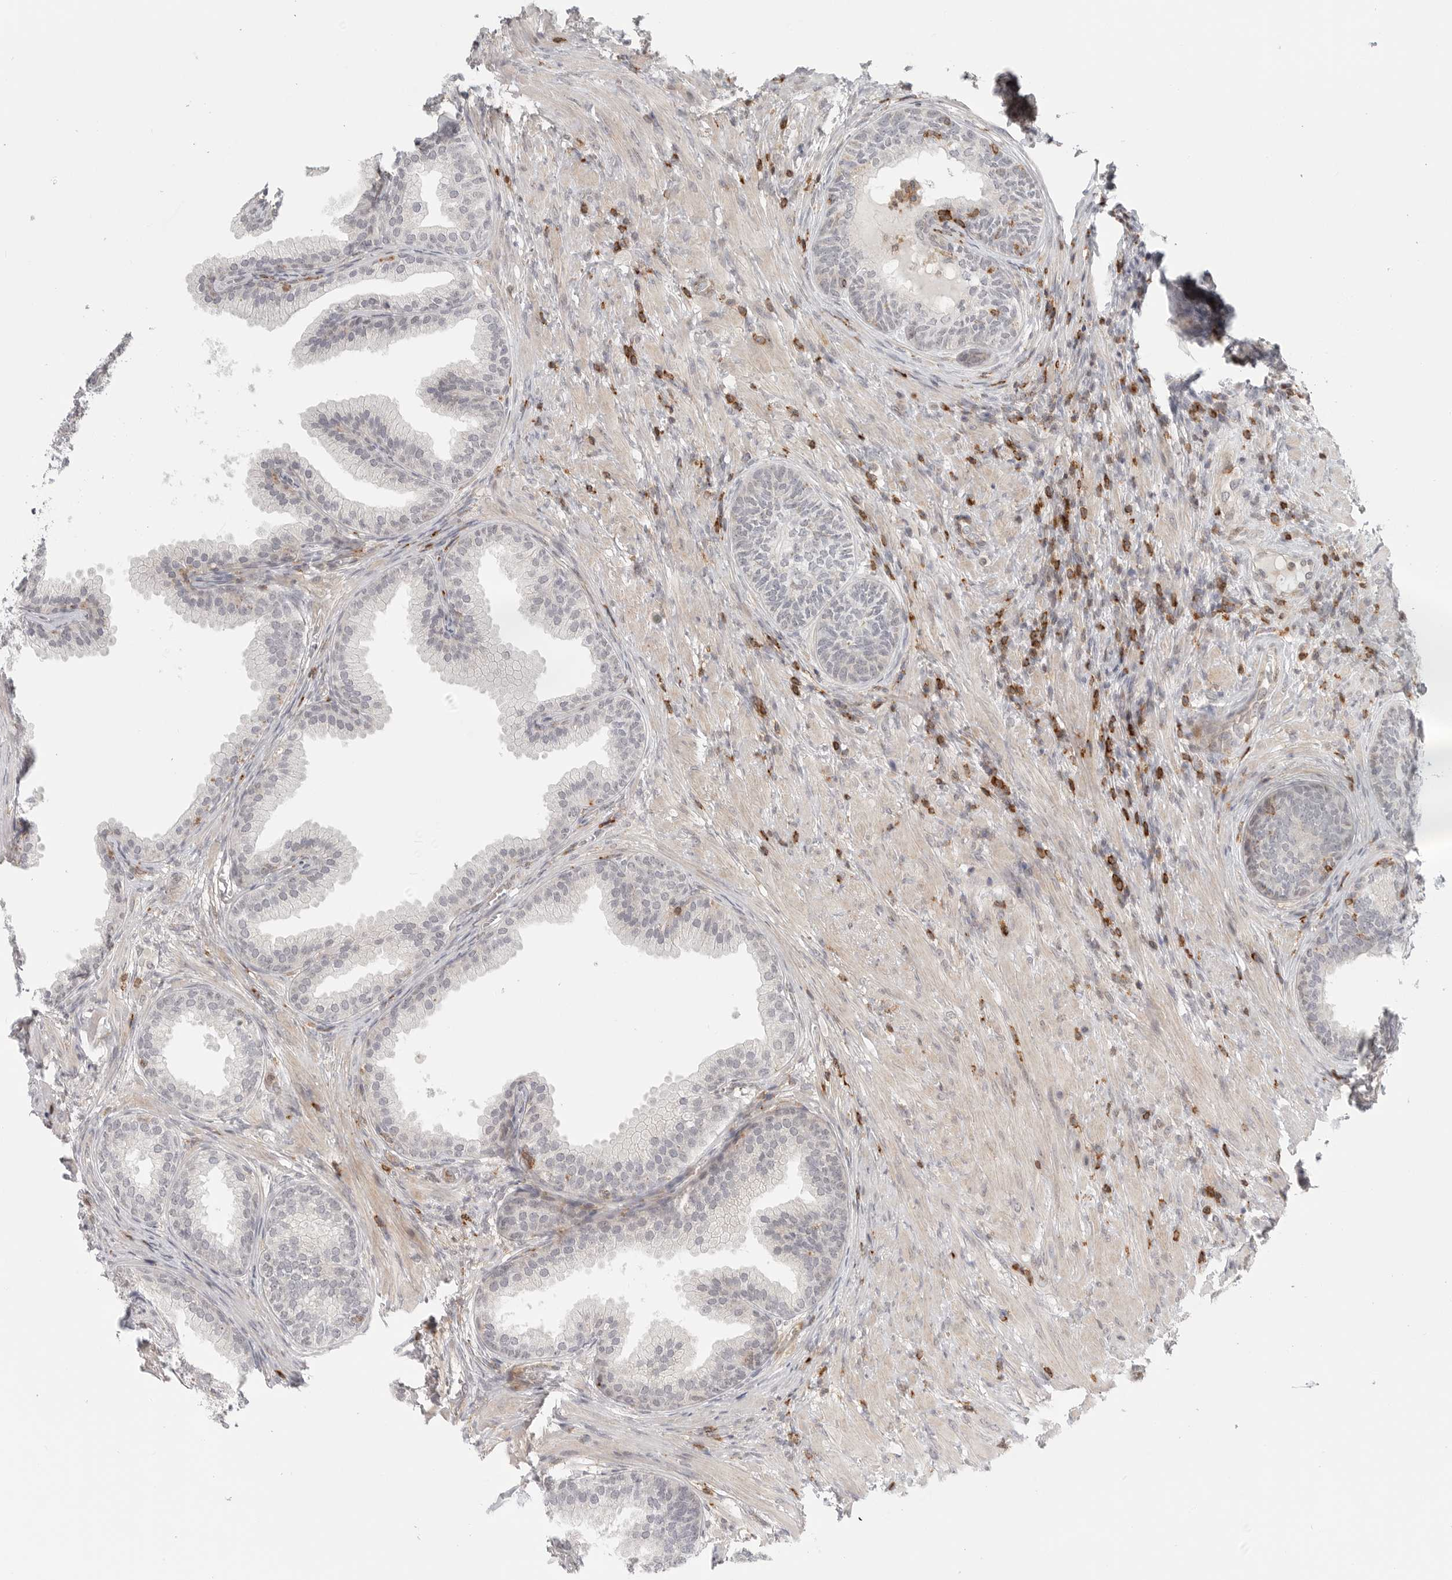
{"staining": {"intensity": "negative", "quantity": "none", "location": "none"}, "tissue": "prostate", "cell_type": "Glandular cells", "image_type": "normal", "snomed": [{"axis": "morphology", "description": "Normal tissue, NOS"}, {"axis": "topography", "description": "Prostate"}], "caption": "The immunohistochemistry histopathology image has no significant positivity in glandular cells of prostate.", "gene": "SH3KBP1", "patient": {"sex": "male", "age": 76}}